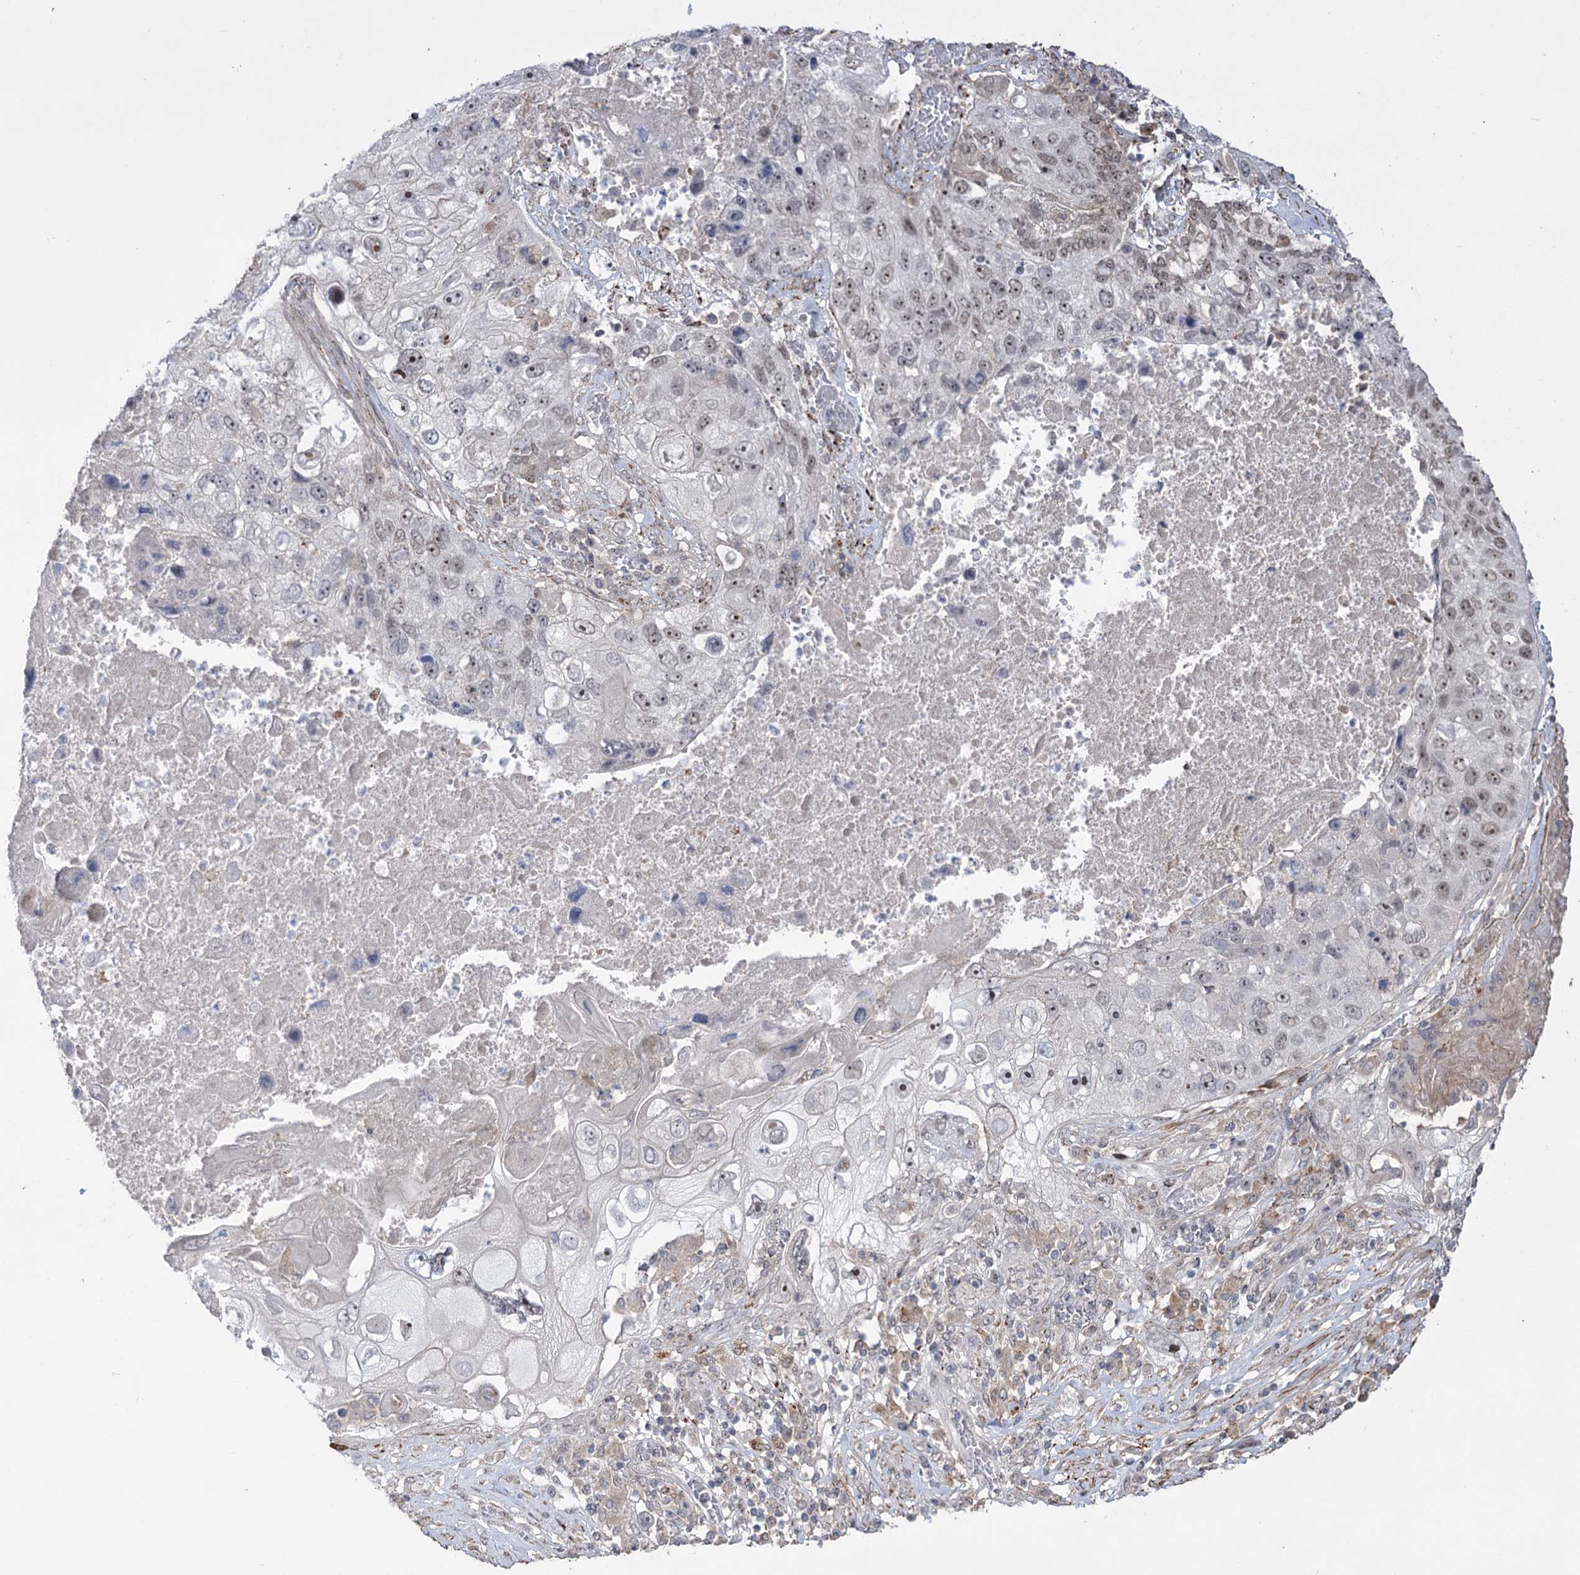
{"staining": {"intensity": "weak", "quantity": "<25%", "location": "nuclear"}, "tissue": "lung cancer", "cell_type": "Tumor cells", "image_type": "cancer", "snomed": [{"axis": "morphology", "description": "Squamous cell carcinoma, NOS"}, {"axis": "topography", "description": "Lung"}], "caption": "Tumor cells show no significant protein staining in squamous cell carcinoma (lung).", "gene": "ZSCAN23", "patient": {"sex": "male", "age": 61}}